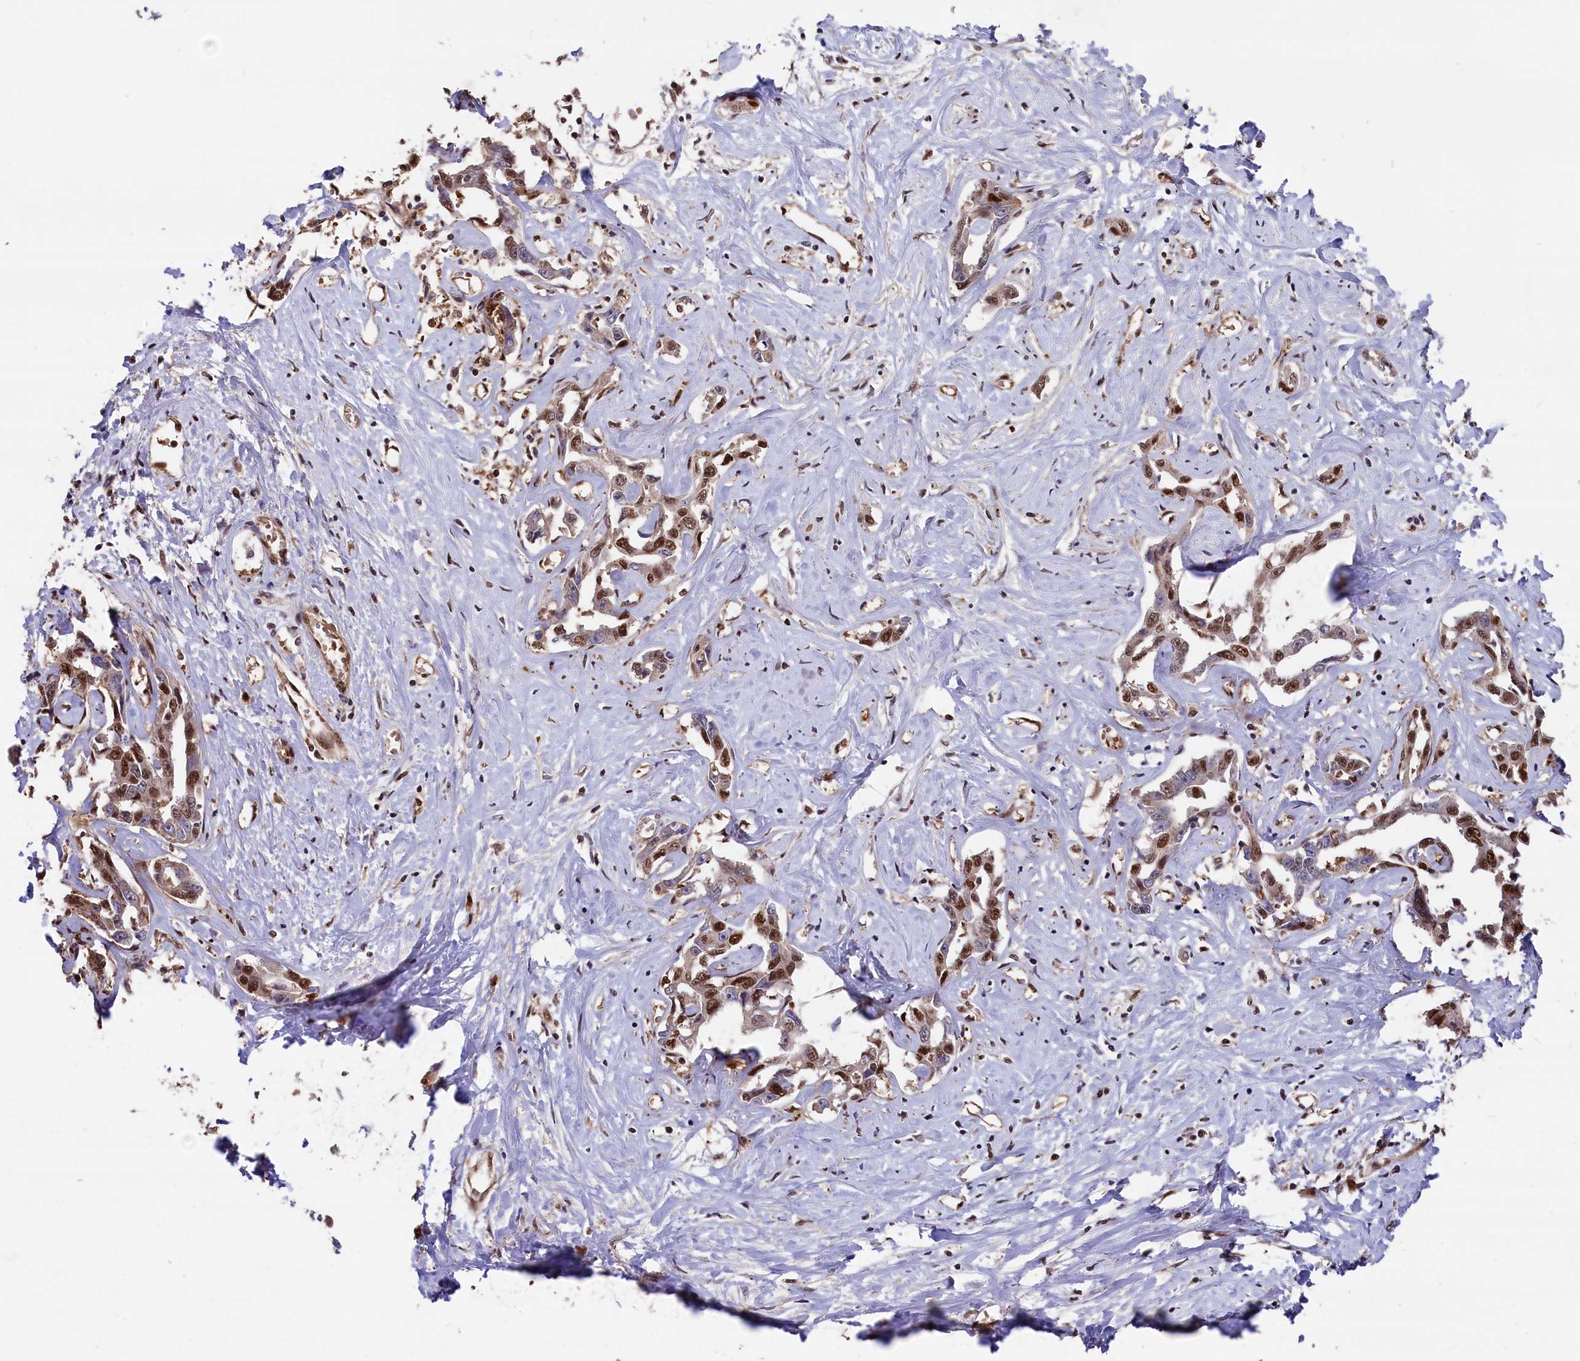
{"staining": {"intensity": "moderate", "quantity": "25%-75%", "location": "nuclear"}, "tissue": "liver cancer", "cell_type": "Tumor cells", "image_type": "cancer", "snomed": [{"axis": "morphology", "description": "Cholangiocarcinoma"}, {"axis": "topography", "description": "Liver"}], "caption": "Cholangiocarcinoma (liver) was stained to show a protein in brown. There is medium levels of moderate nuclear positivity in approximately 25%-75% of tumor cells. (DAB (3,3'-diaminobenzidine) = brown stain, brightfield microscopy at high magnification).", "gene": "ADRM1", "patient": {"sex": "male", "age": 59}}